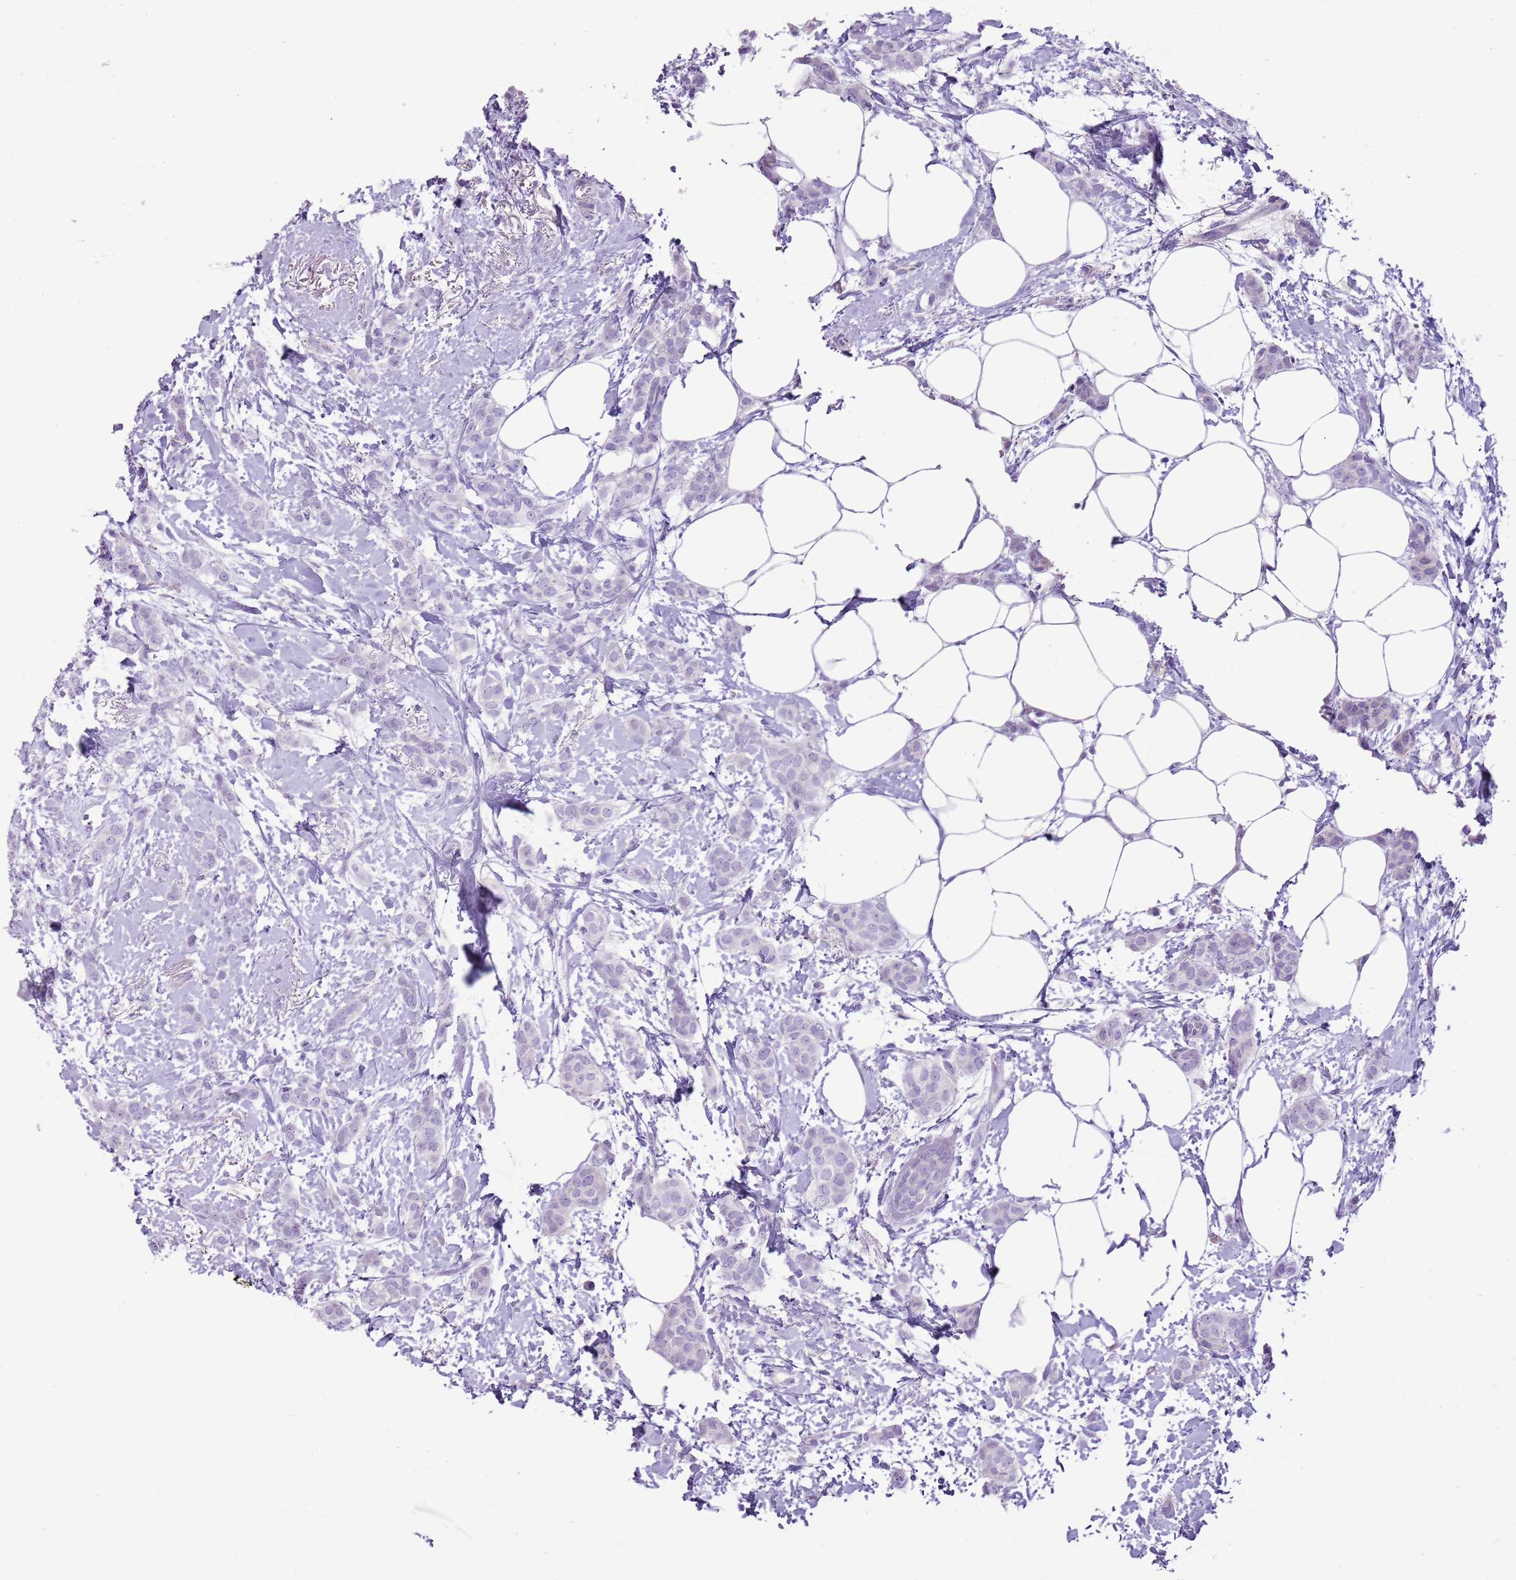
{"staining": {"intensity": "negative", "quantity": "none", "location": "none"}, "tissue": "breast cancer", "cell_type": "Tumor cells", "image_type": "cancer", "snomed": [{"axis": "morphology", "description": "Duct carcinoma"}, {"axis": "topography", "description": "Breast"}], "caption": "This is a image of IHC staining of breast cancer, which shows no staining in tumor cells.", "gene": "CD177", "patient": {"sex": "female", "age": 72}}